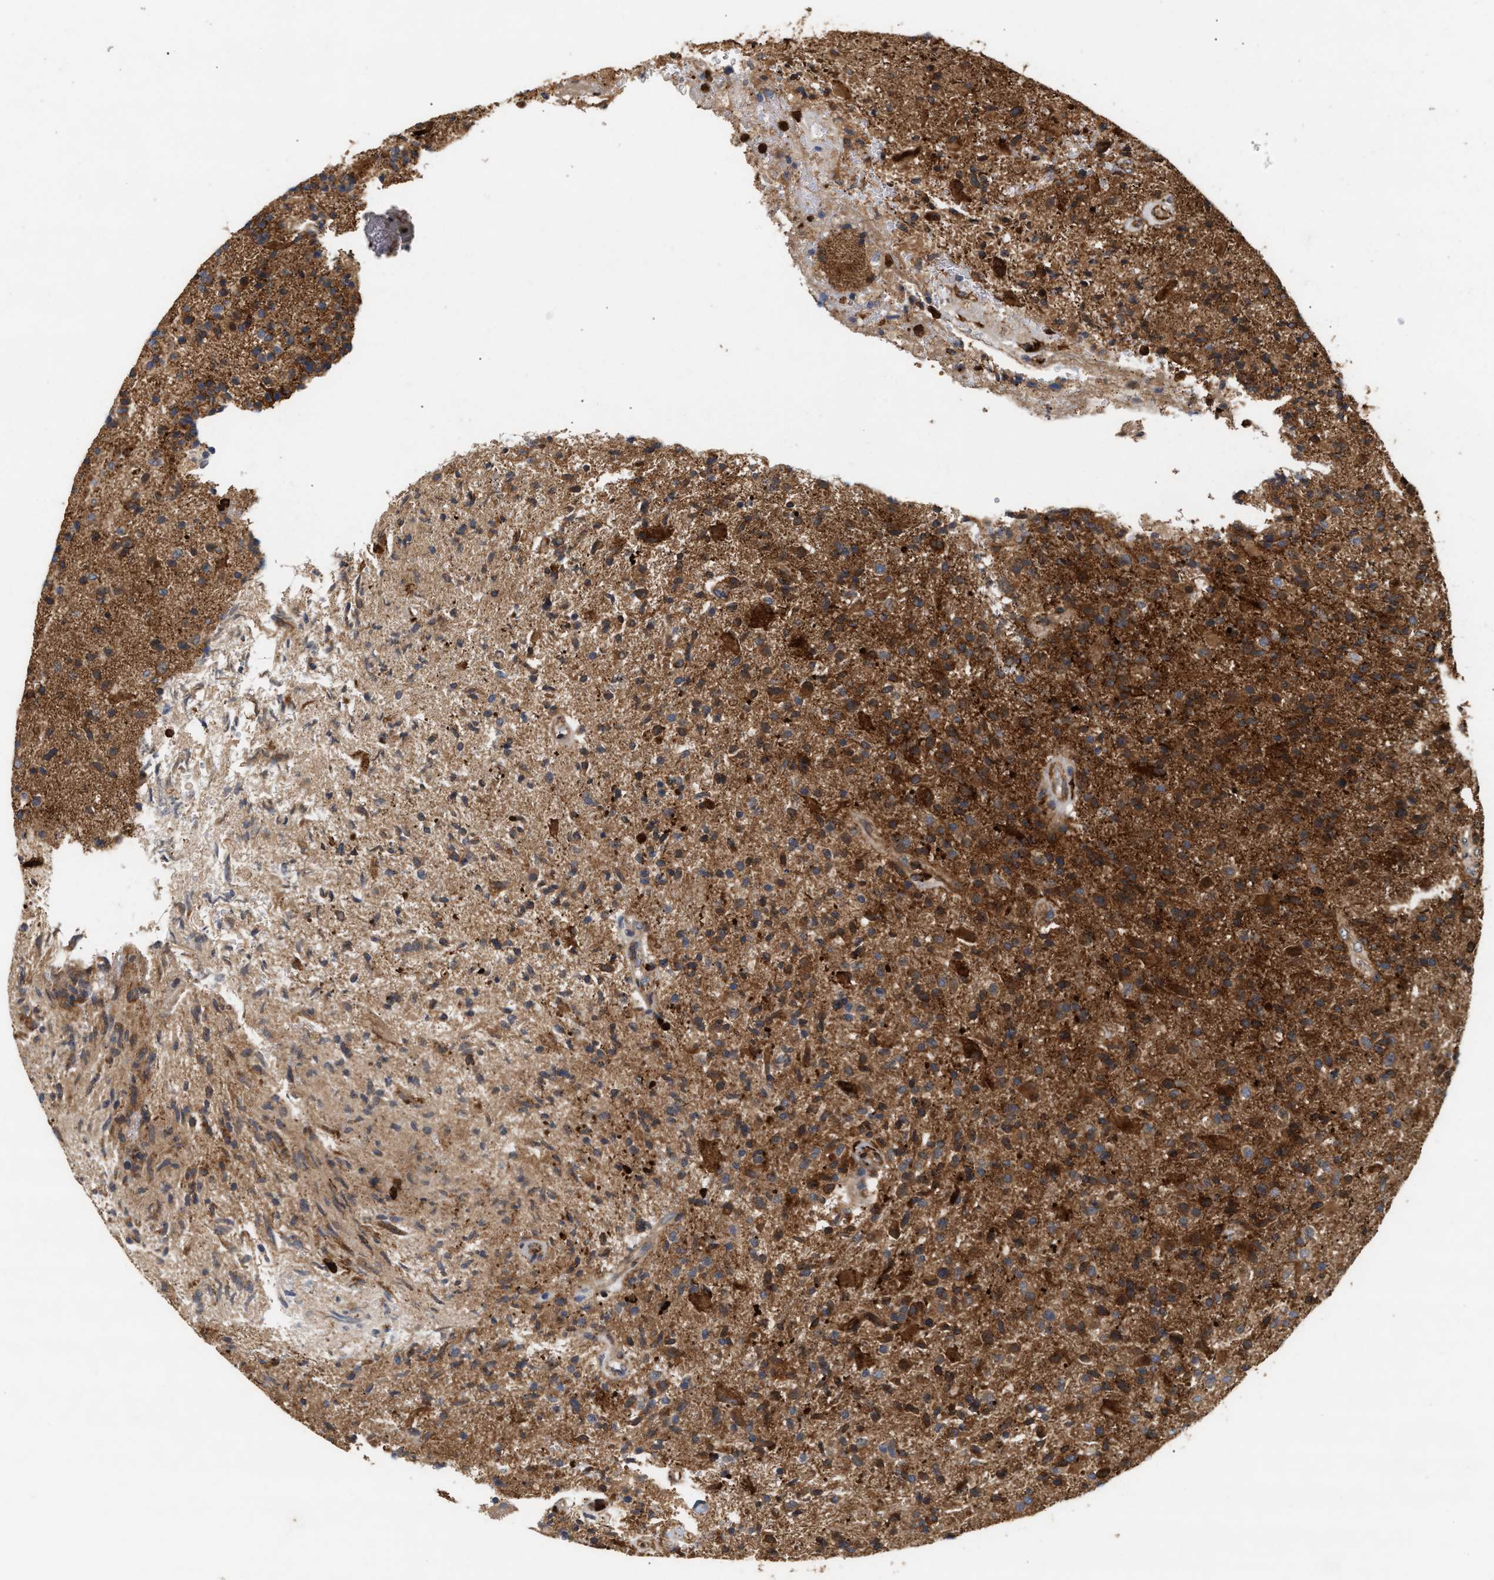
{"staining": {"intensity": "strong", "quantity": "<25%", "location": "cytoplasmic/membranous"}, "tissue": "glioma", "cell_type": "Tumor cells", "image_type": "cancer", "snomed": [{"axis": "morphology", "description": "Glioma, malignant, High grade"}, {"axis": "topography", "description": "Brain"}], "caption": "Immunohistochemistry (IHC) (DAB (3,3'-diaminobenzidine)) staining of human malignant high-grade glioma displays strong cytoplasmic/membranous protein positivity in approximately <25% of tumor cells. The protein is stained brown, and the nuclei are stained in blue (DAB IHC with brightfield microscopy, high magnification).", "gene": "PLCD1", "patient": {"sex": "male", "age": 72}}